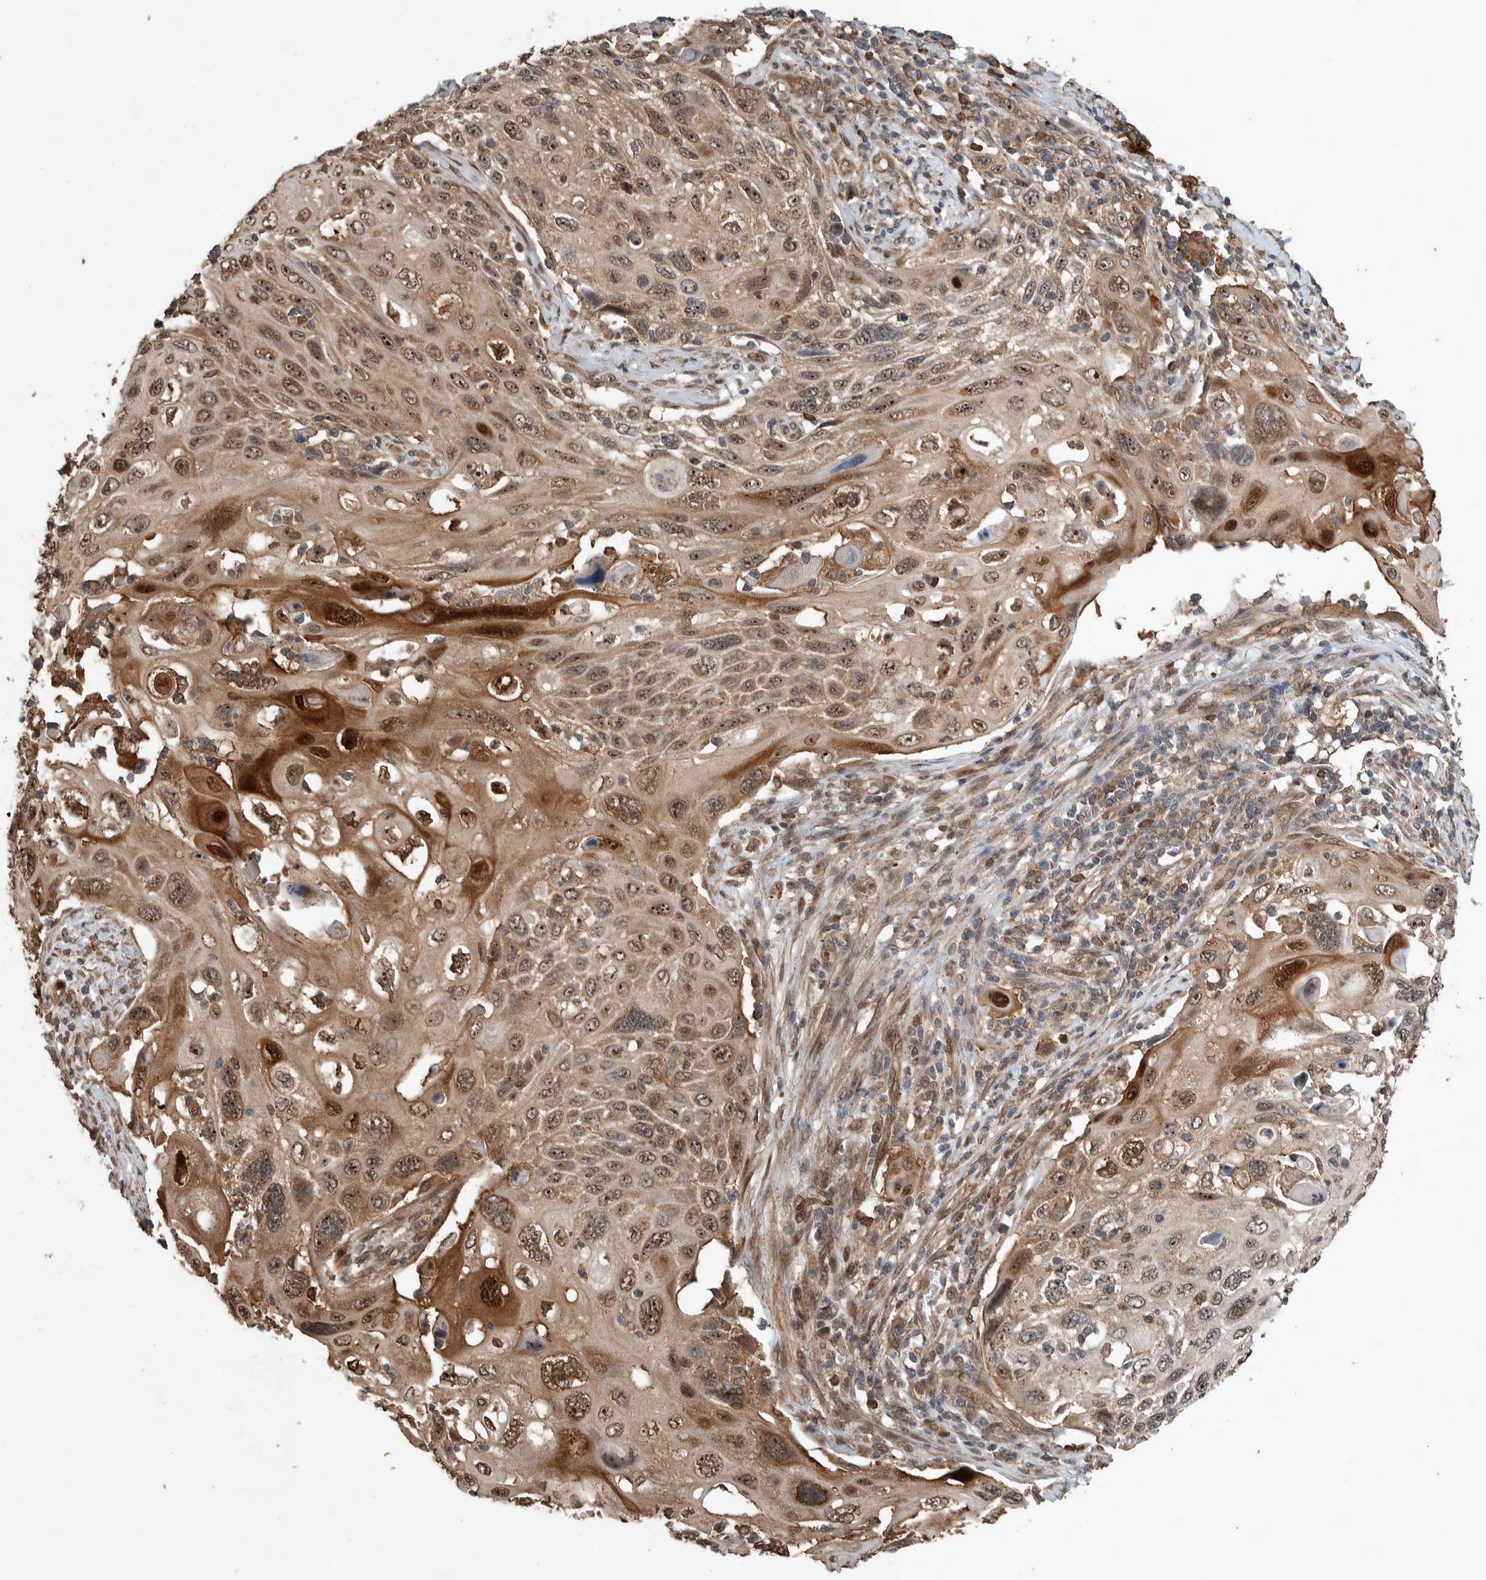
{"staining": {"intensity": "moderate", "quantity": ">75%", "location": "cytoplasmic/membranous,nuclear"}, "tissue": "cervical cancer", "cell_type": "Tumor cells", "image_type": "cancer", "snomed": [{"axis": "morphology", "description": "Squamous cell carcinoma, NOS"}, {"axis": "topography", "description": "Cervix"}], "caption": "Cervical squamous cell carcinoma stained for a protein (brown) demonstrates moderate cytoplasmic/membranous and nuclear positive positivity in about >75% of tumor cells.", "gene": "MYO1E", "patient": {"sex": "female", "age": 70}}